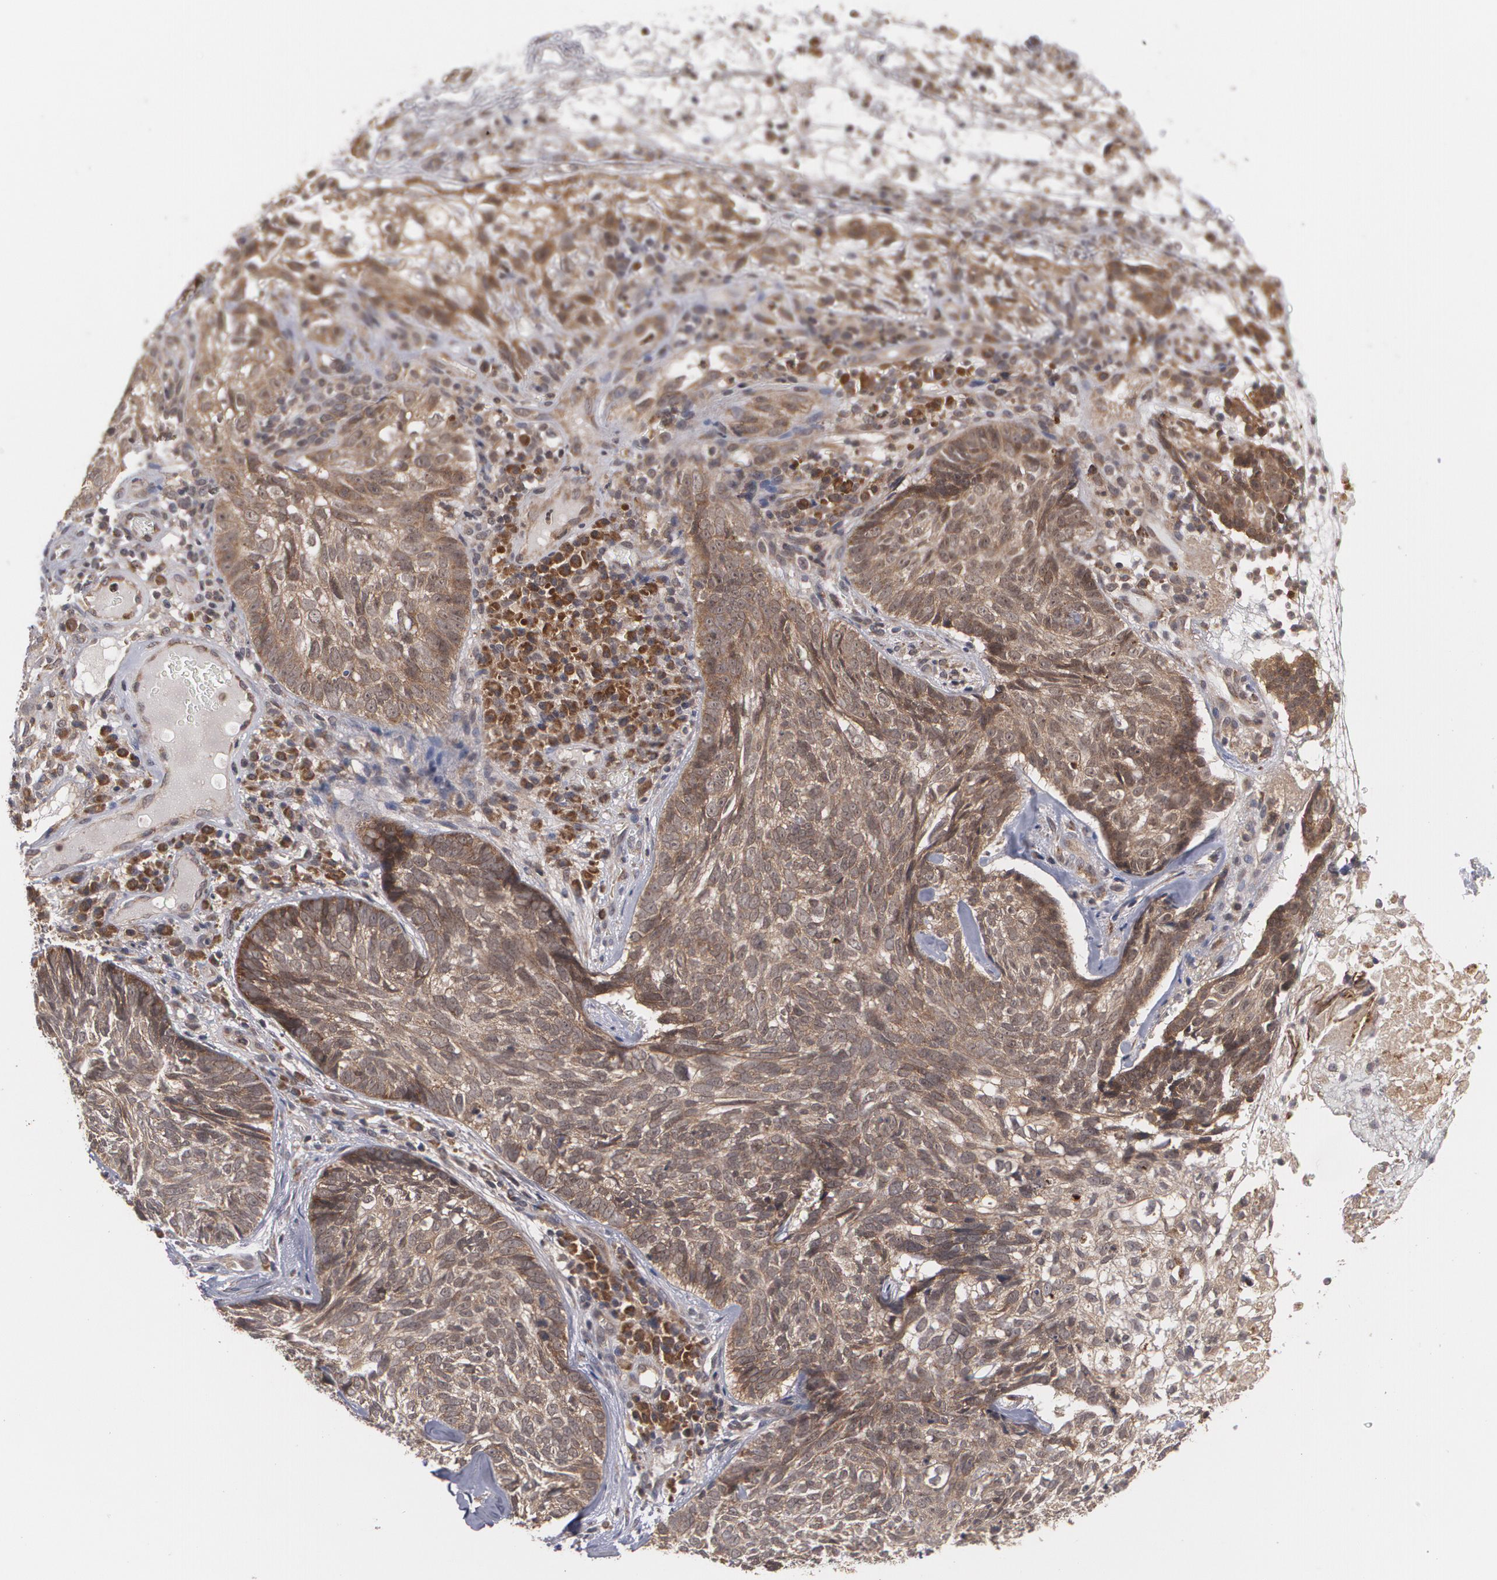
{"staining": {"intensity": "moderate", "quantity": ">75%", "location": "cytoplasmic/membranous"}, "tissue": "skin cancer", "cell_type": "Tumor cells", "image_type": "cancer", "snomed": [{"axis": "morphology", "description": "Basal cell carcinoma"}, {"axis": "topography", "description": "Skin"}], "caption": "This photomicrograph shows IHC staining of human skin basal cell carcinoma, with medium moderate cytoplasmic/membranous positivity in approximately >75% of tumor cells.", "gene": "BMP6", "patient": {"sex": "male", "age": 72}}